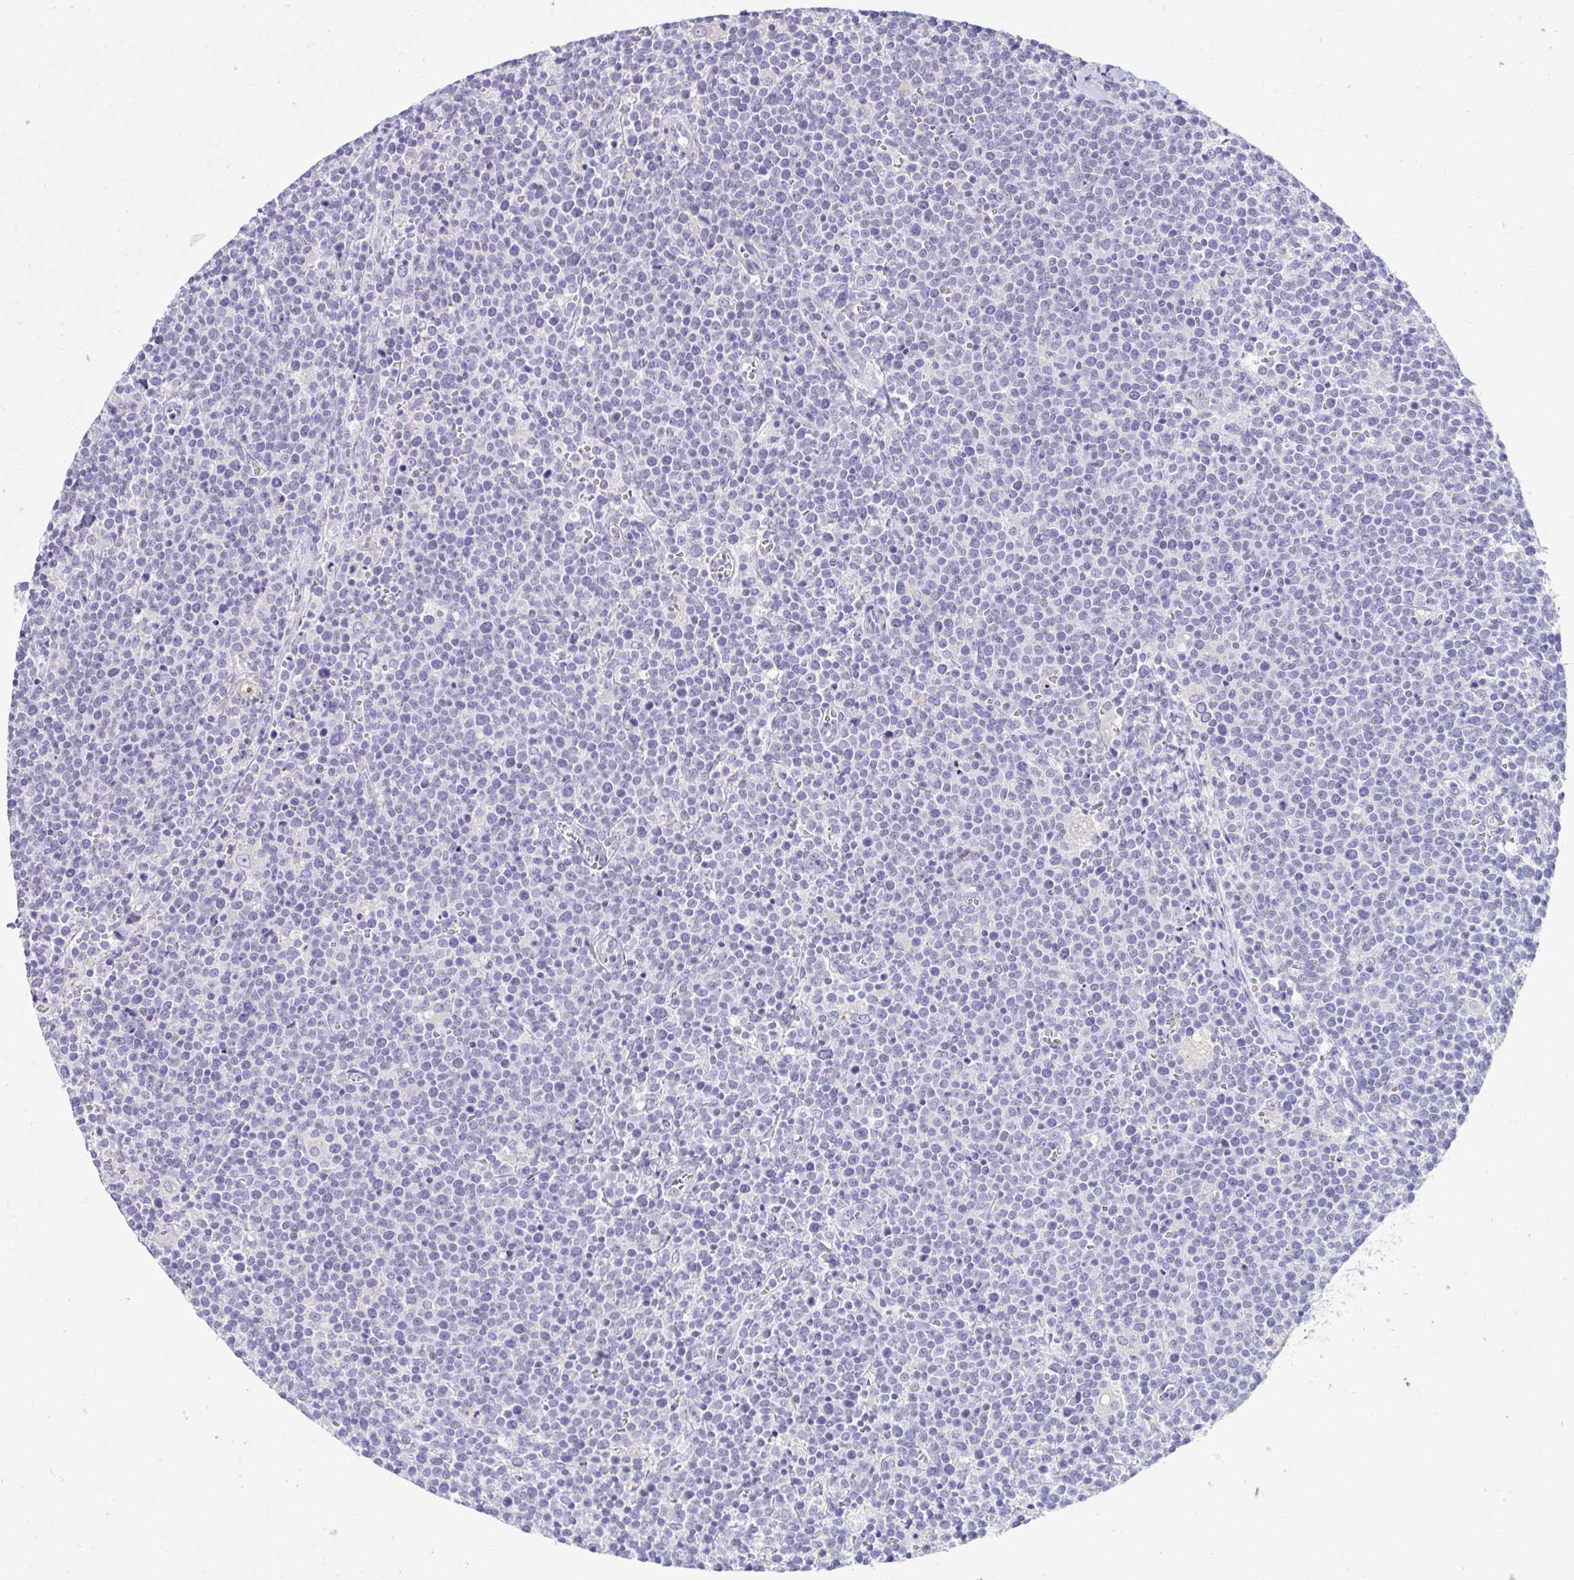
{"staining": {"intensity": "negative", "quantity": "none", "location": "none"}, "tissue": "lymphoma", "cell_type": "Tumor cells", "image_type": "cancer", "snomed": [{"axis": "morphology", "description": "Malignant lymphoma, non-Hodgkin's type, High grade"}, {"axis": "topography", "description": "Lymph node"}], "caption": "Human lymphoma stained for a protein using IHC exhibits no expression in tumor cells.", "gene": "PLEKHH1", "patient": {"sex": "male", "age": 61}}